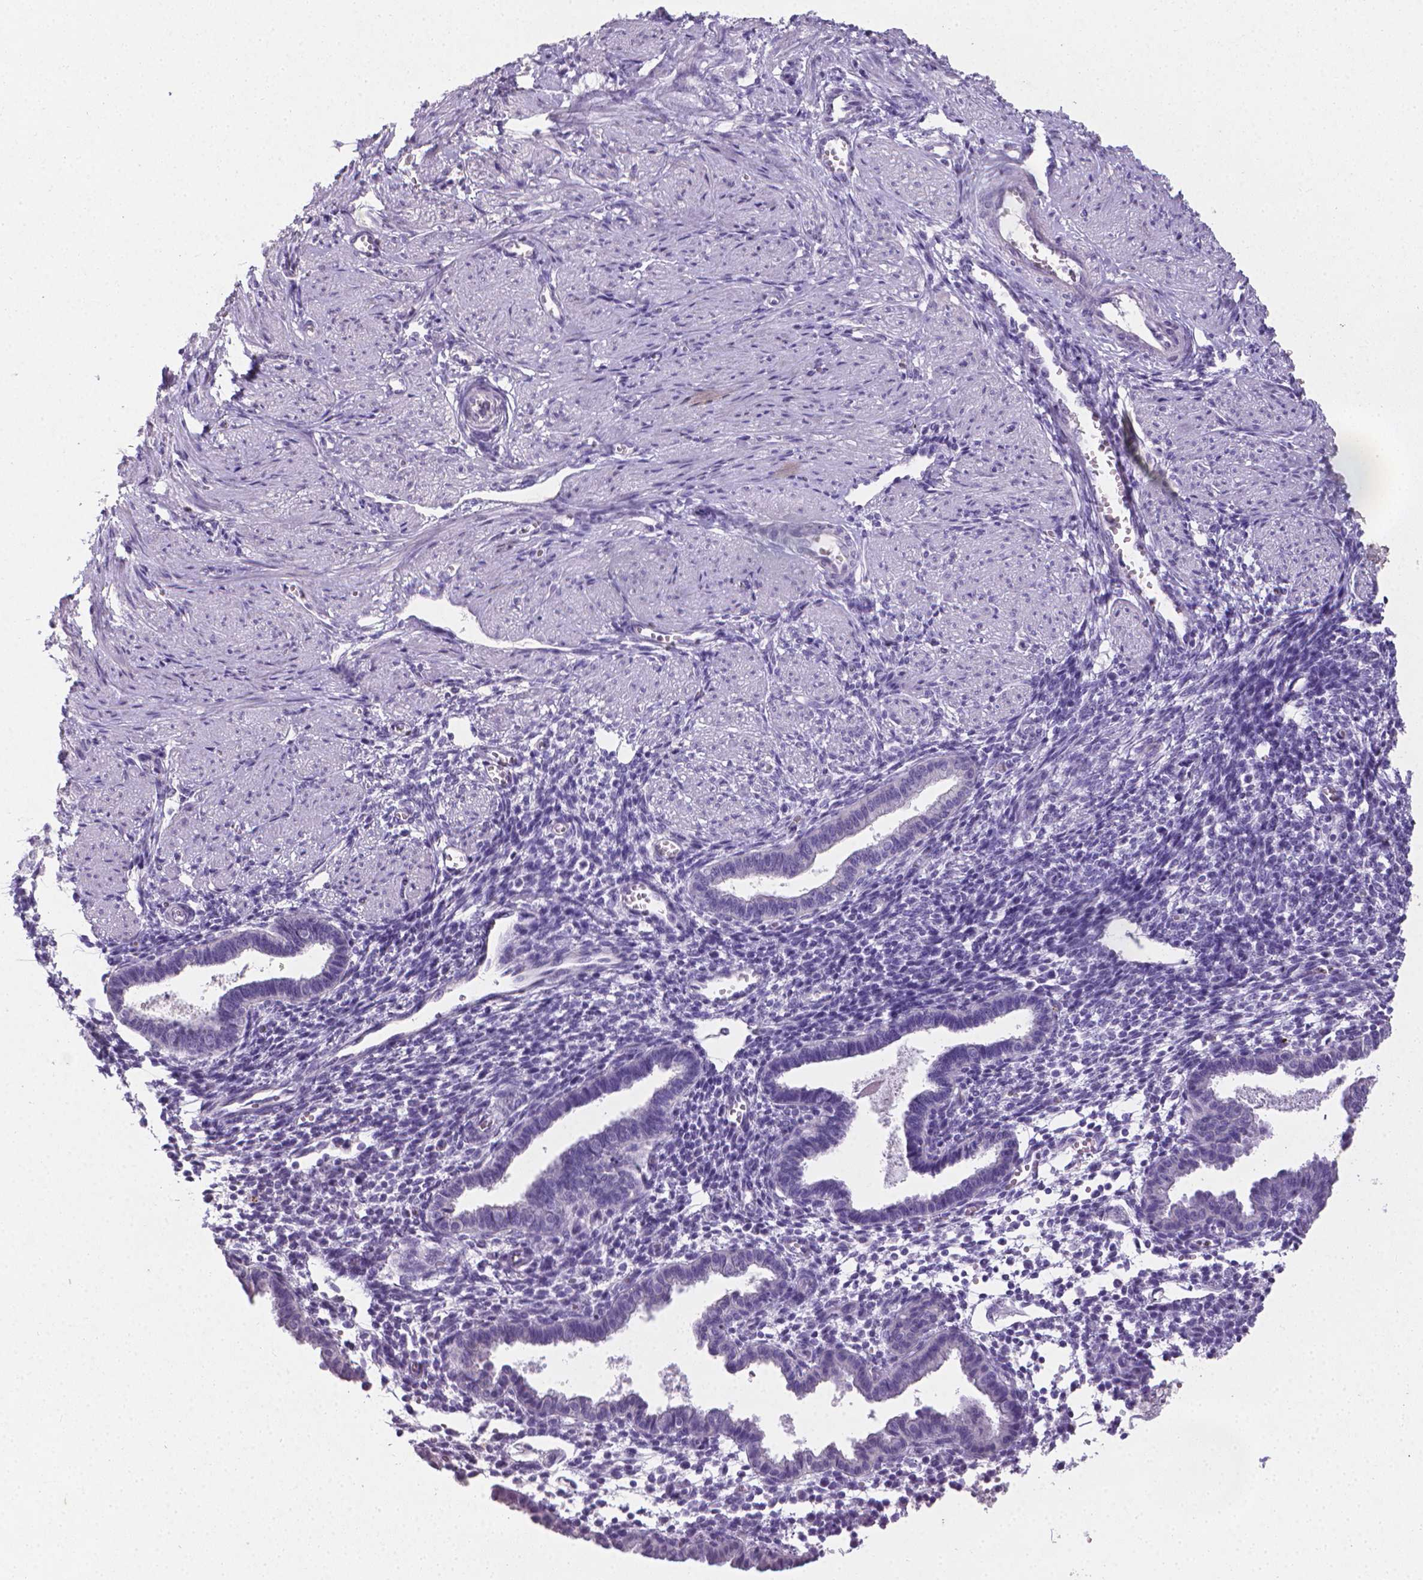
{"staining": {"intensity": "negative", "quantity": "none", "location": "none"}, "tissue": "endometrium", "cell_type": "Cells in endometrial stroma", "image_type": "normal", "snomed": [{"axis": "morphology", "description": "Normal tissue, NOS"}, {"axis": "topography", "description": "Endometrium"}], "caption": "IHC image of benign endometrium stained for a protein (brown), which shows no positivity in cells in endometrial stroma.", "gene": "XPNPEP2", "patient": {"sex": "female", "age": 37}}